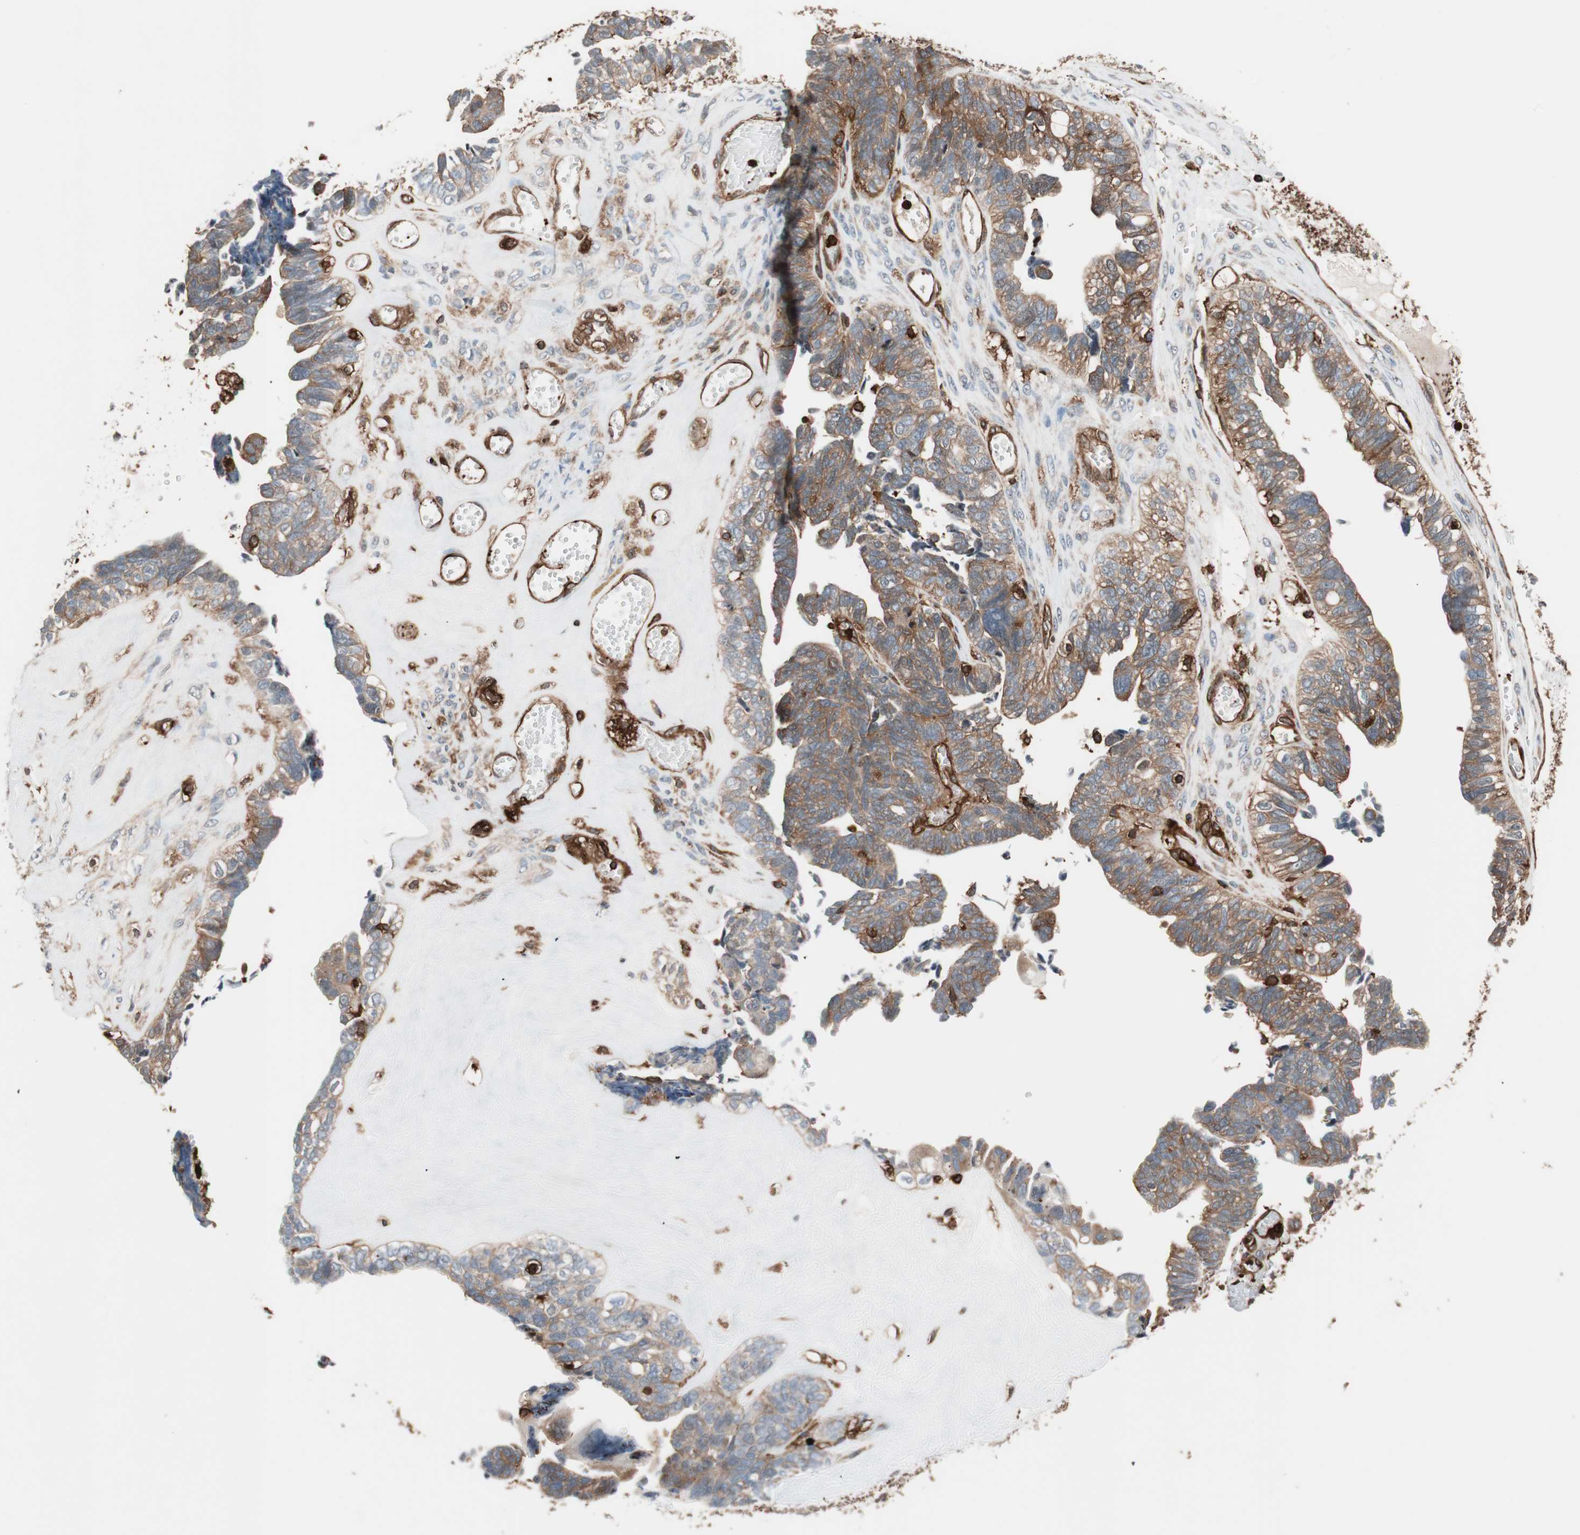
{"staining": {"intensity": "moderate", "quantity": ">75%", "location": "cytoplasmic/membranous"}, "tissue": "ovarian cancer", "cell_type": "Tumor cells", "image_type": "cancer", "snomed": [{"axis": "morphology", "description": "Cystadenocarcinoma, serous, NOS"}, {"axis": "topography", "description": "Ovary"}], "caption": "Ovarian cancer (serous cystadenocarcinoma) was stained to show a protein in brown. There is medium levels of moderate cytoplasmic/membranous positivity in approximately >75% of tumor cells.", "gene": "VASP", "patient": {"sex": "female", "age": 79}}